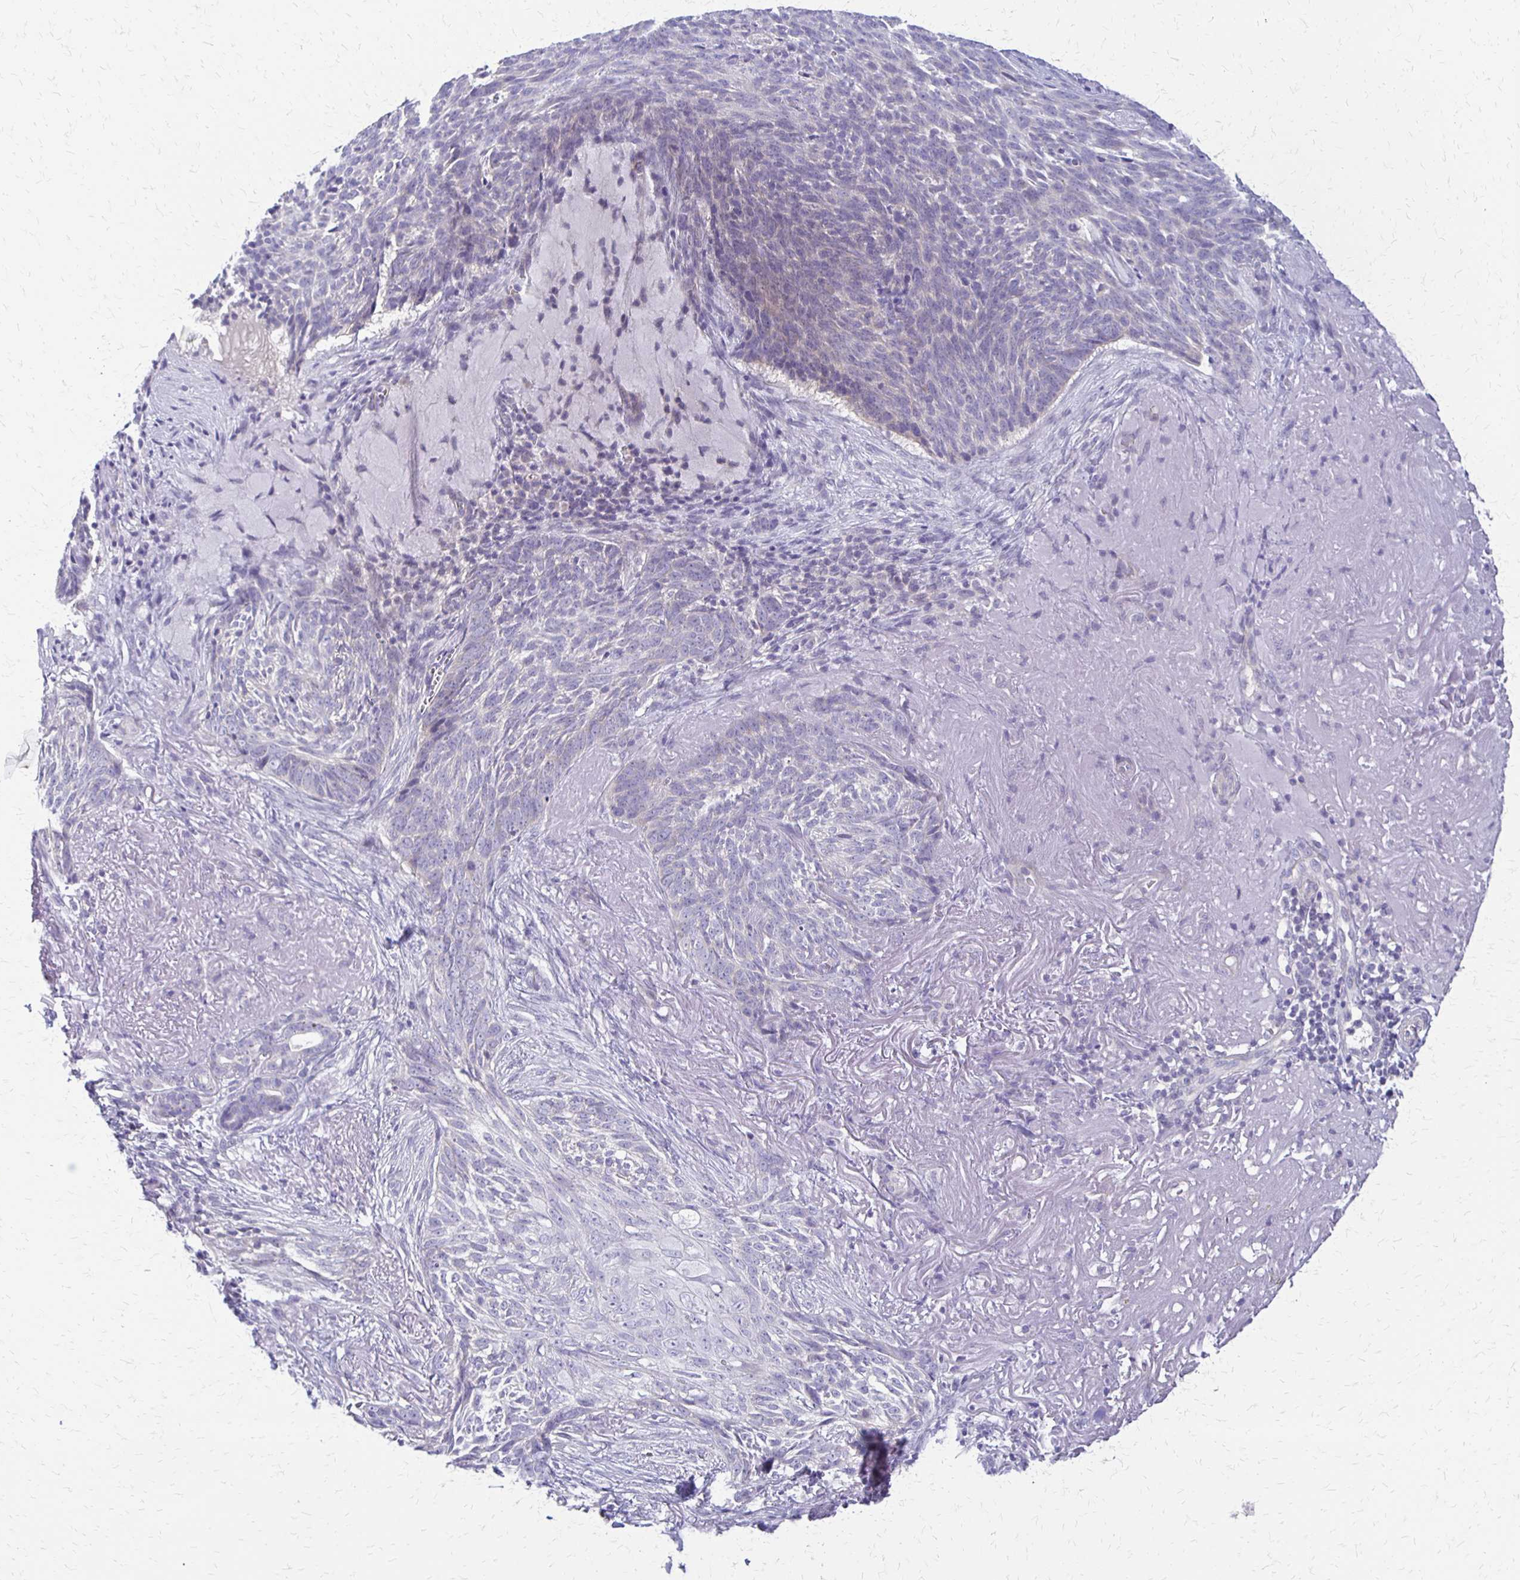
{"staining": {"intensity": "negative", "quantity": "none", "location": "none"}, "tissue": "skin cancer", "cell_type": "Tumor cells", "image_type": "cancer", "snomed": [{"axis": "morphology", "description": "Basal cell carcinoma"}, {"axis": "topography", "description": "Skin"}, {"axis": "topography", "description": "Skin of face"}], "caption": "An image of human skin basal cell carcinoma is negative for staining in tumor cells.", "gene": "RHOC", "patient": {"sex": "female", "age": 95}}